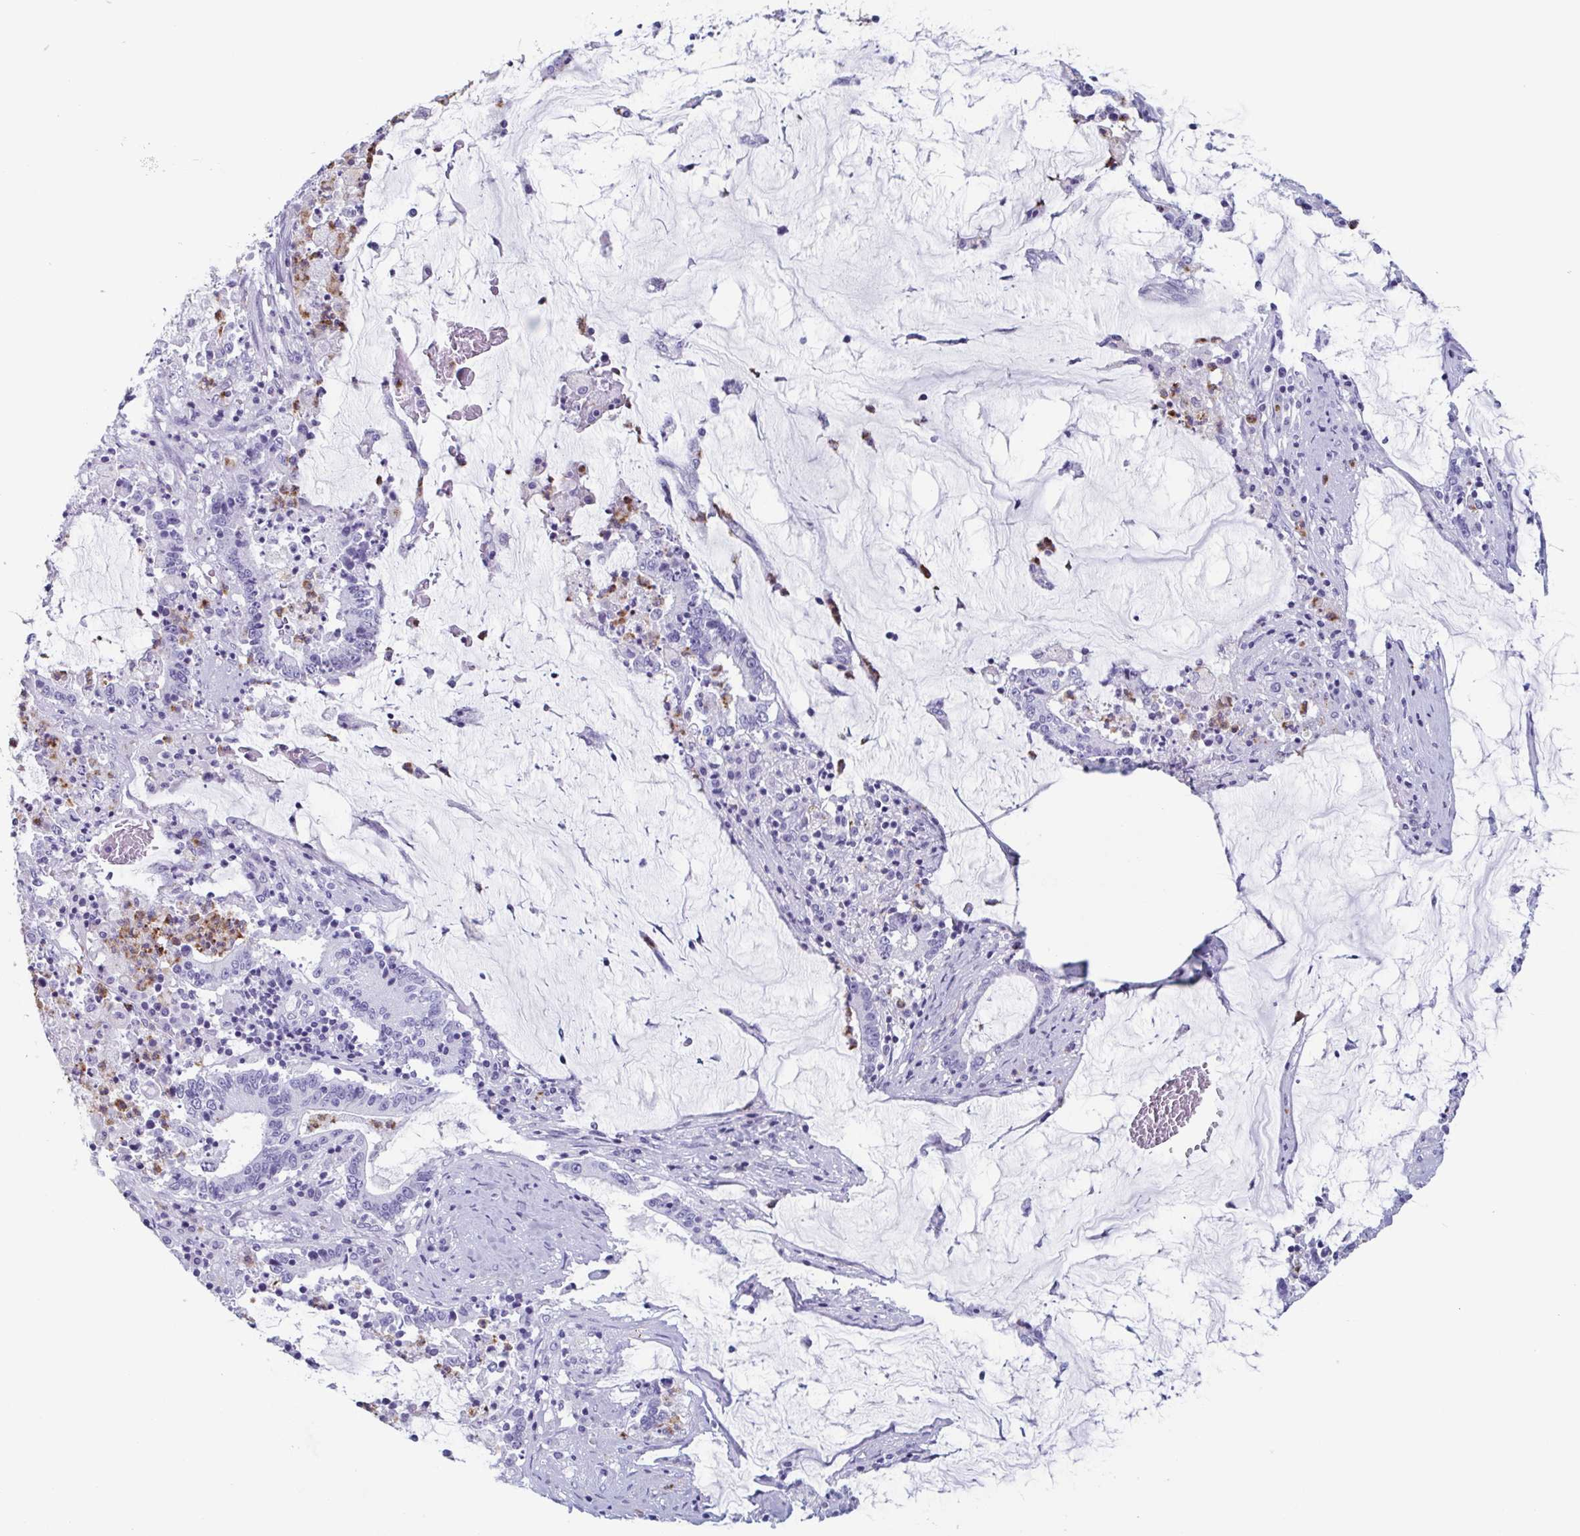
{"staining": {"intensity": "negative", "quantity": "none", "location": "none"}, "tissue": "stomach cancer", "cell_type": "Tumor cells", "image_type": "cancer", "snomed": [{"axis": "morphology", "description": "Adenocarcinoma, NOS"}, {"axis": "topography", "description": "Stomach, upper"}], "caption": "Immunohistochemical staining of human stomach cancer (adenocarcinoma) reveals no significant positivity in tumor cells.", "gene": "BPI", "patient": {"sex": "male", "age": 68}}